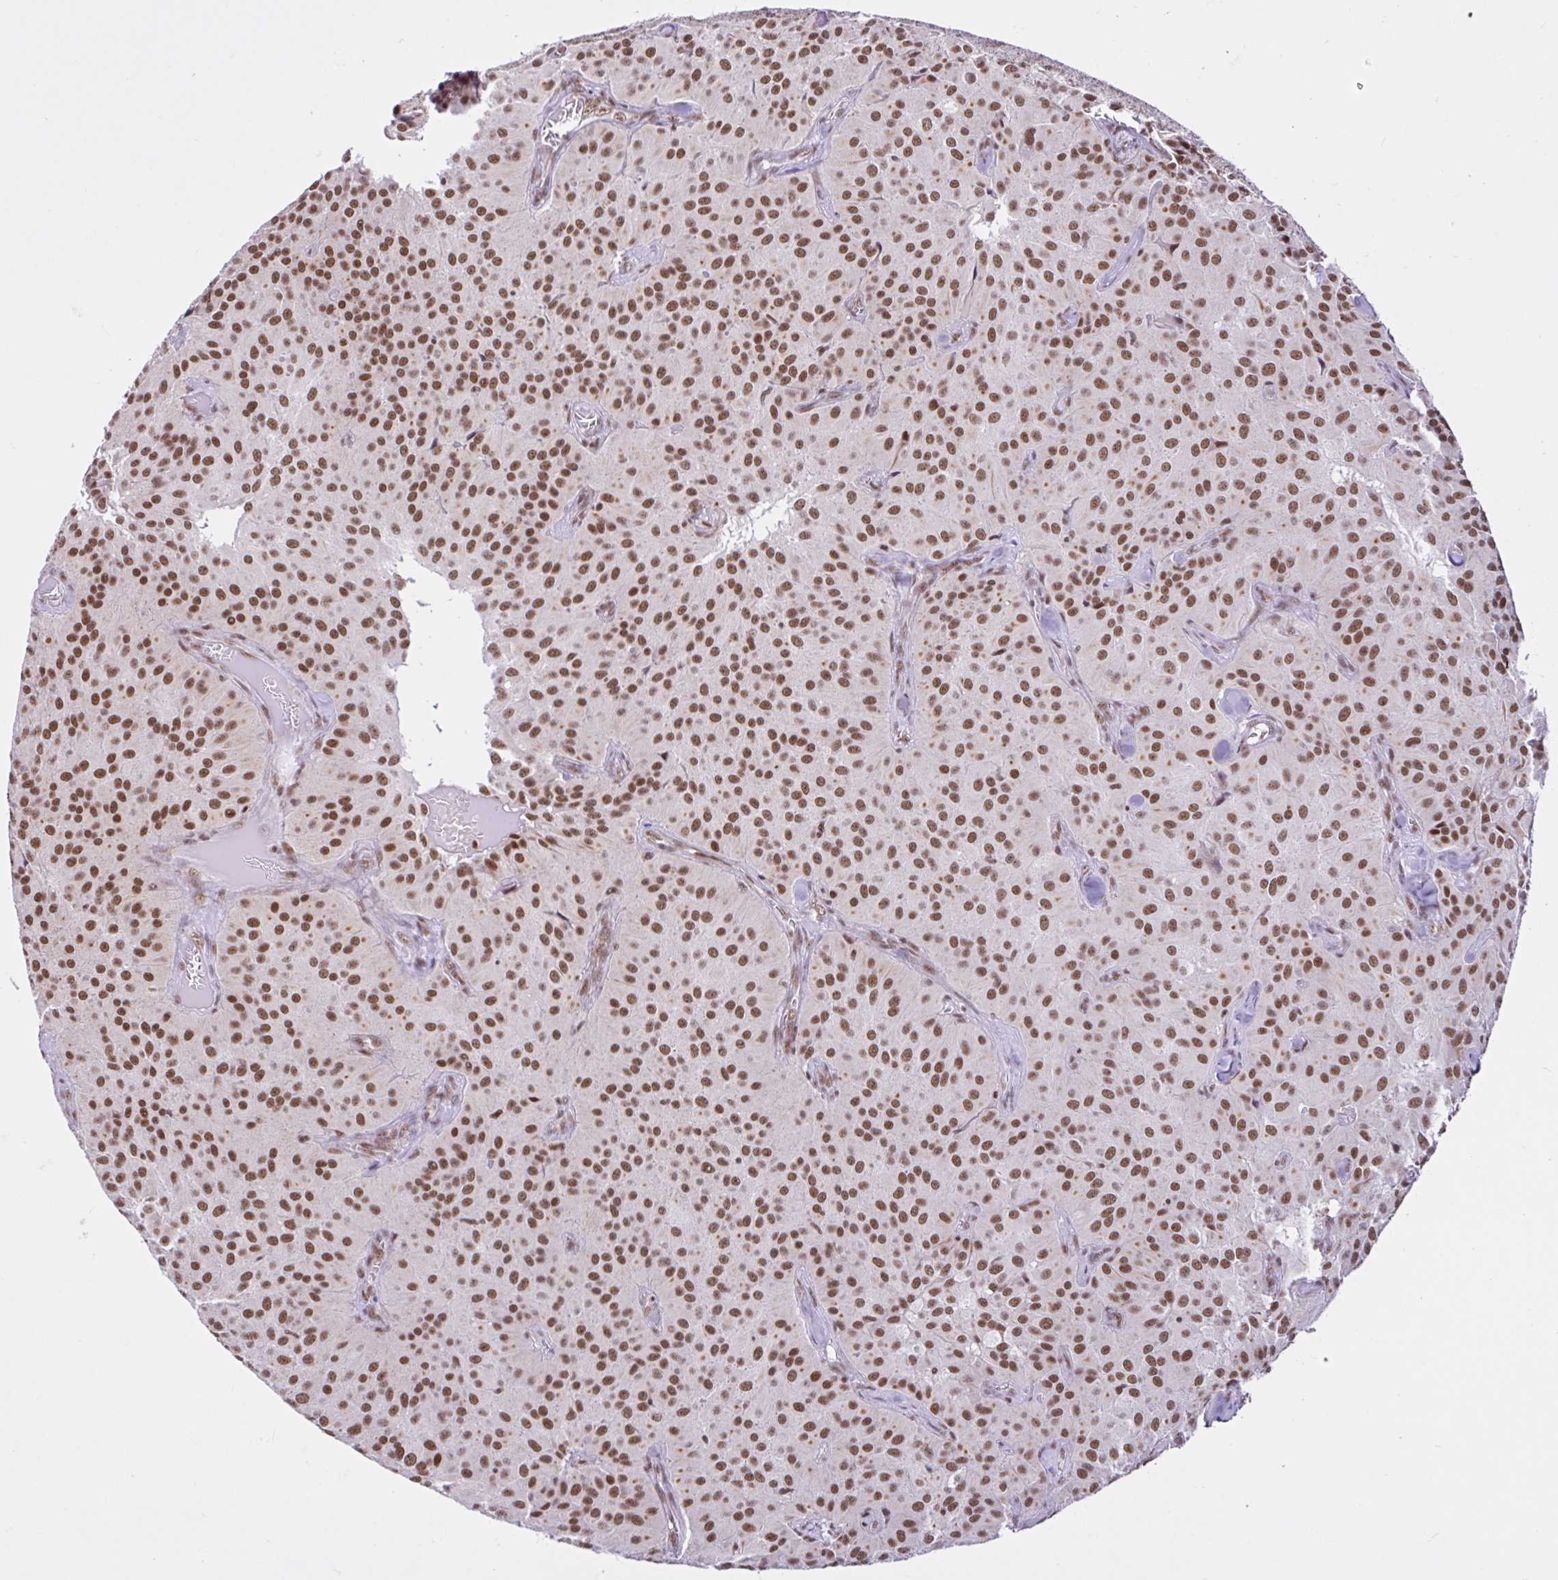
{"staining": {"intensity": "moderate", "quantity": ">75%", "location": "nuclear"}, "tissue": "glioma", "cell_type": "Tumor cells", "image_type": "cancer", "snomed": [{"axis": "morphology", "description": "Glioma, malignant, Low grade"}, {"axis": "topography", "description": "Brain"}], "caption": "Glioma stained with a brown dye demonstrates moderate nuclear positive expression in approximately >75% of tumor cells.", "gene": "CCDC12", "patient": {"sex": "male", "age": 42}}